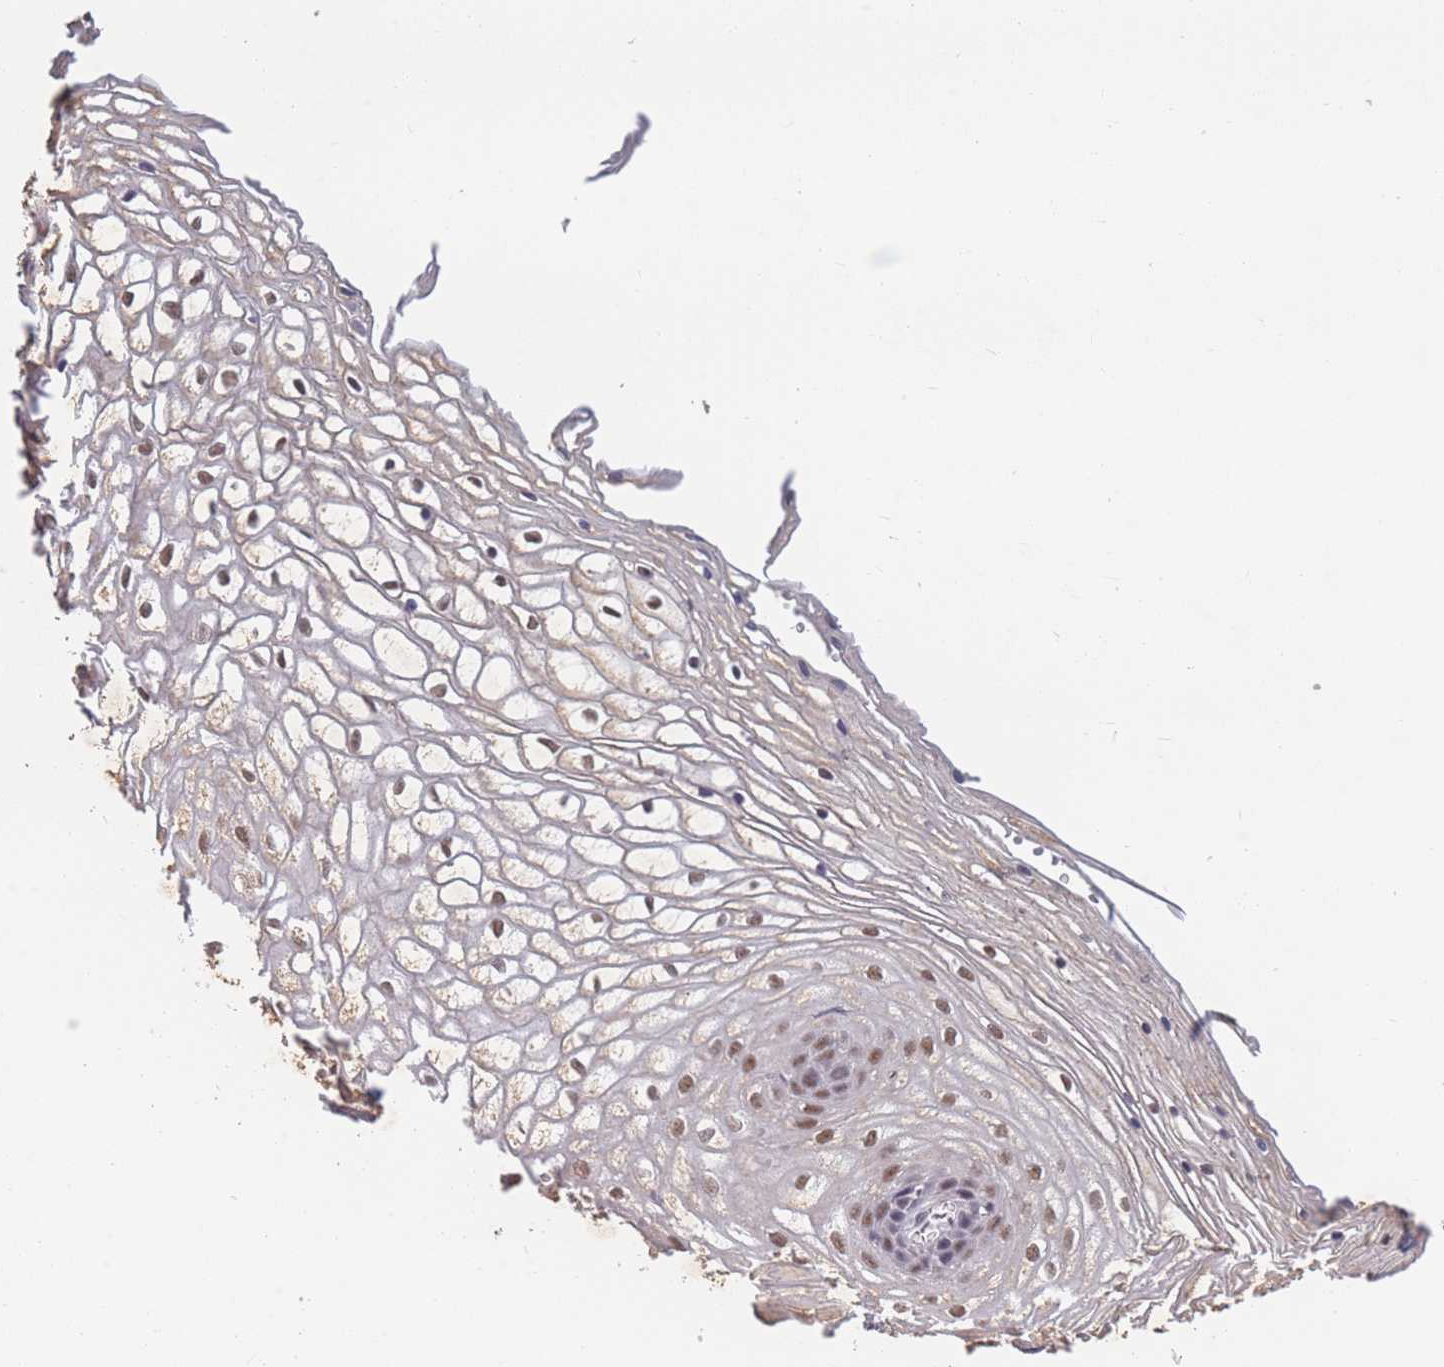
{"staining": {"intensity": "weak", "quantity": ">75%", "location": "nuclear"}, "tissue": "vagina", "cell_type": "Squamous epithelial cells", "image_type": "normal", "snomed": [{"axis": "morphology", "description": "Normal tissue, NOS"}, {"axis": "topography", "description": "Vagina"}], "caption": "A micrograph showing weak nuclear expression in about >75% of squamous epithelial cells in normal vagina, as visualized by brown immunohistochemical staining.", "gene": "SNRPA1", "patient": {"sex": "female", "age": 34}}